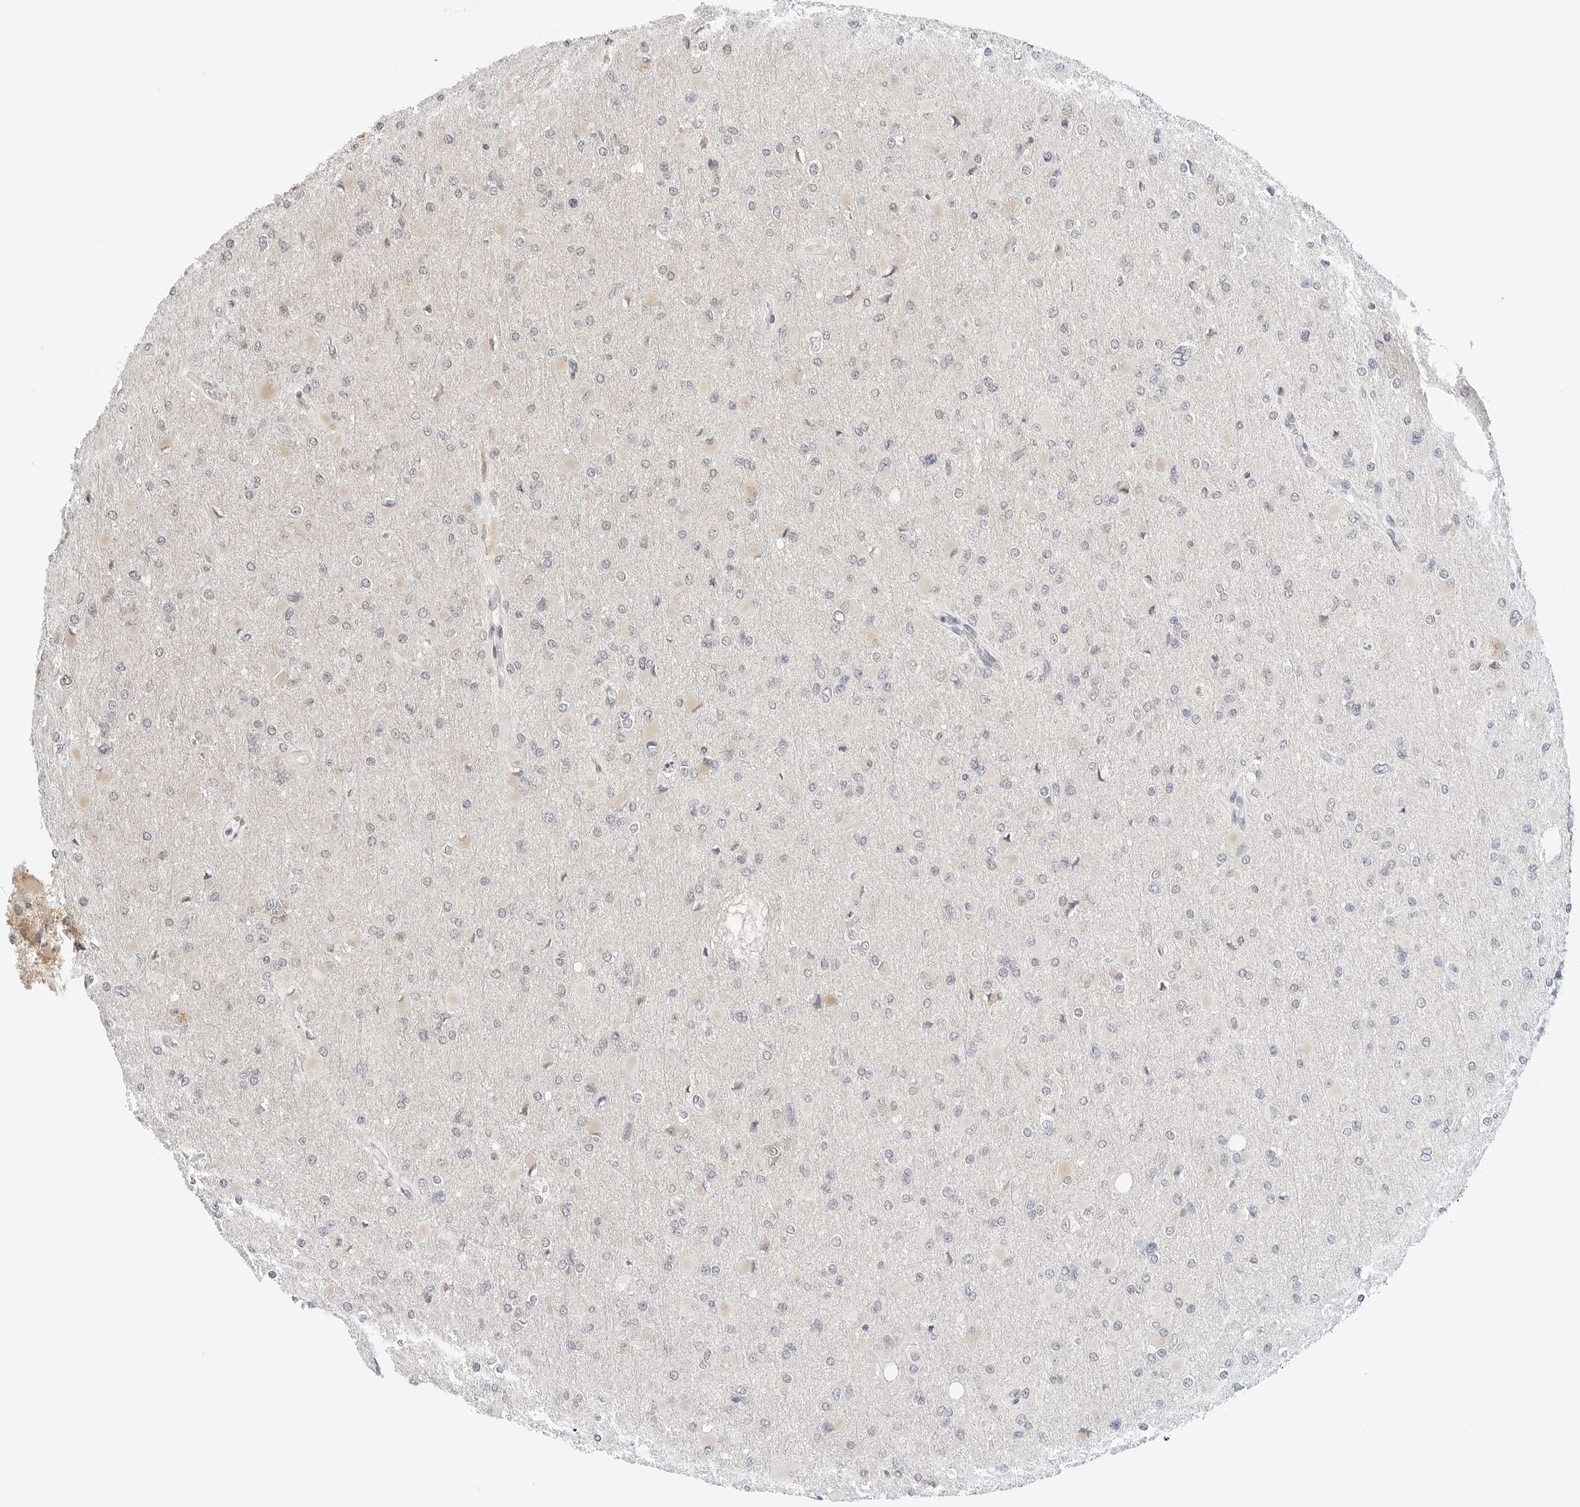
{"staining": {"intensity": "negative", "quantity": "none", "location": "none"}, "tissue": "glioma", "cell_type": "Tumor cells", "image_type": "cancer", "snomed": [{"axis": "morphology", "description": "Glioma, malignant, High grade"}, {"axis": "topography", "description": "Cerebral cortex"}], "caption": "High power microscopy photomicrograph of an immunohistochemistry histopathology image of glioma, revealing no significant positivity in tumor cells.", "gene": "PARP10", "patient": {"sex": "female", "age": 36}}